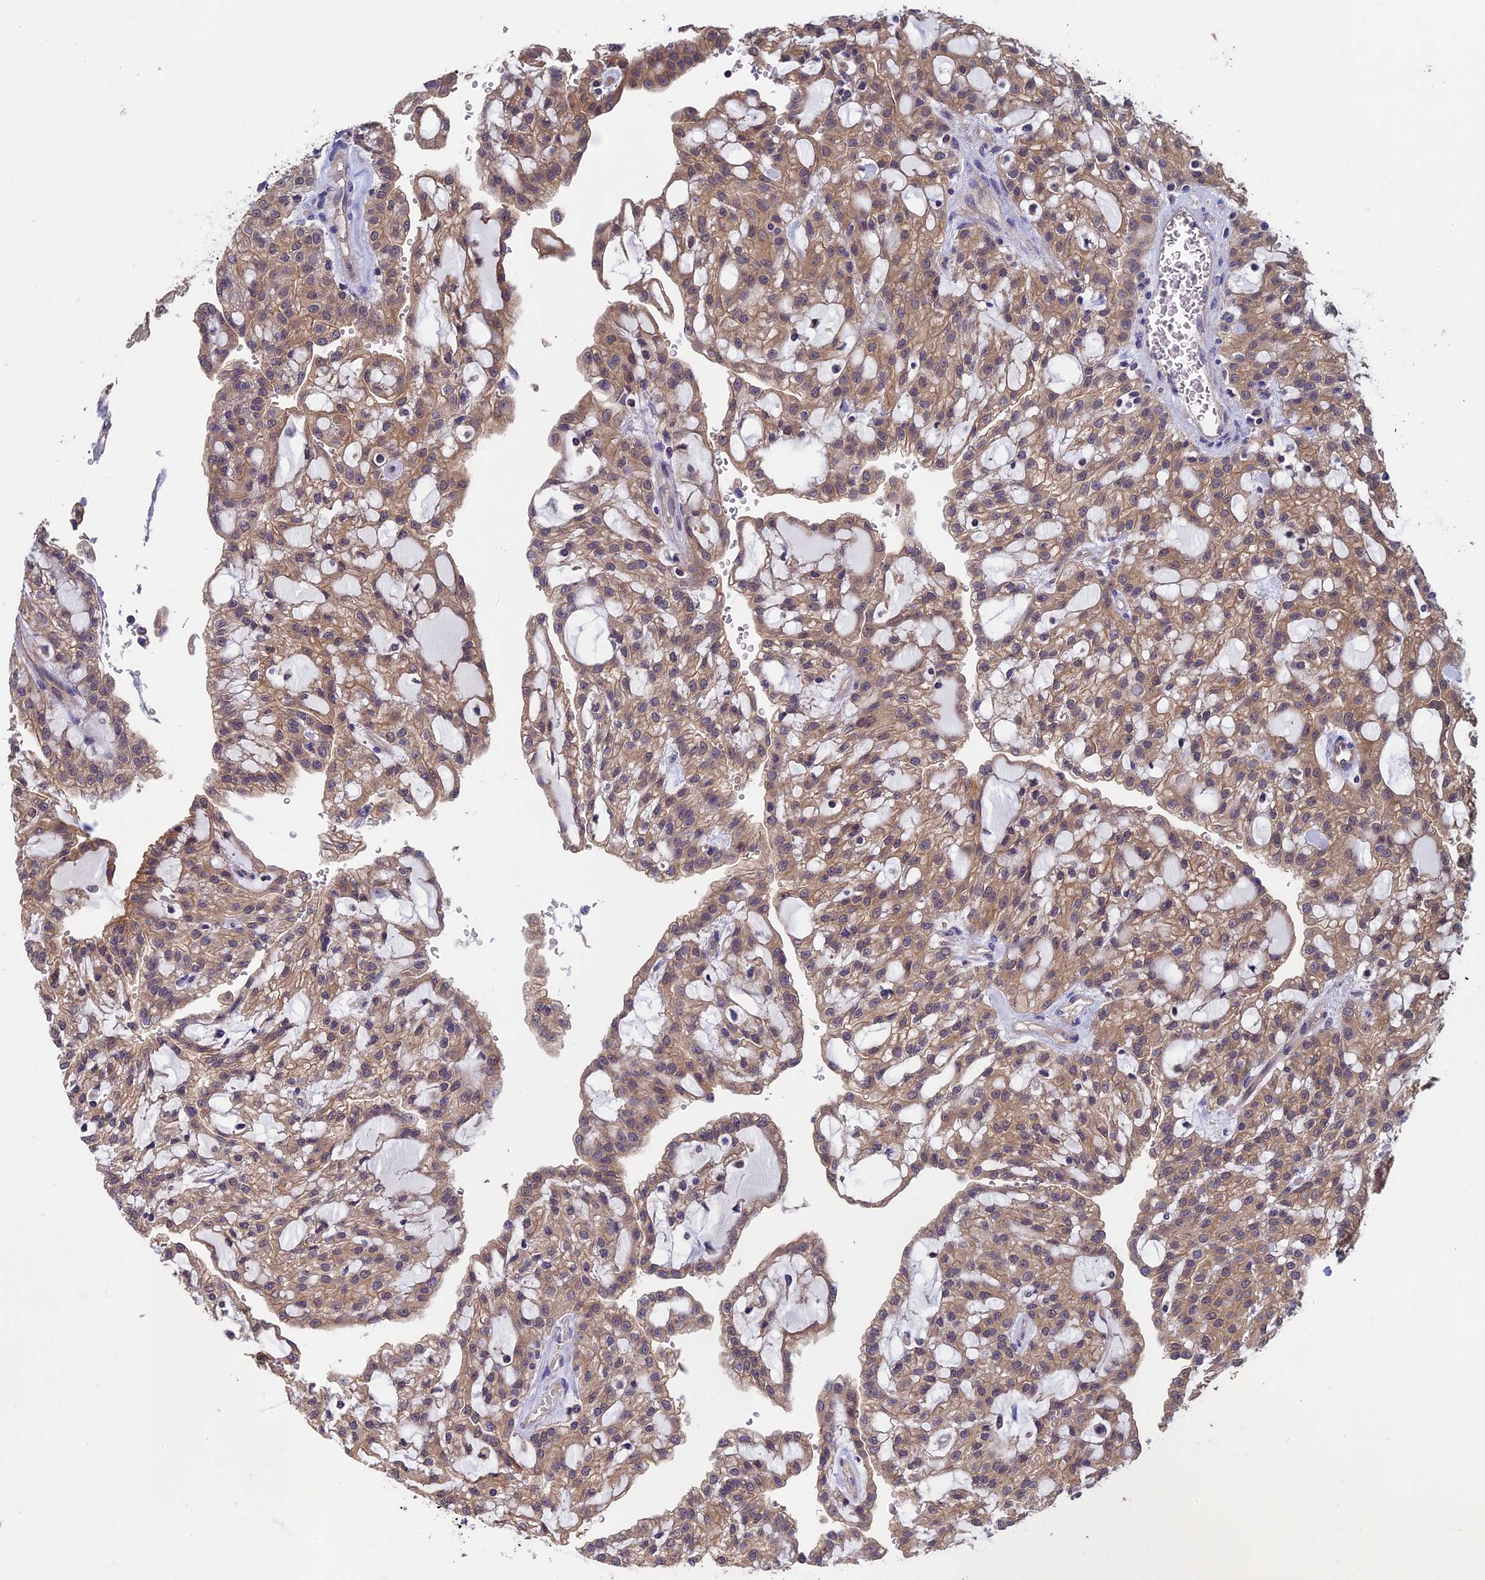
{"staining": {"intensity": "moderate", "quantity": ">75%", "location": "cytoplasmic/membranous"}, "tissue": "renal cancer", "cell_type": "Tumor cells", "image_type": "cancer", "snomed": [{"axis": "morphology", "description": "Adenocarcinoma, NOS"}, {"axis": "topography", "description": "Kidney"}], "caption": "Renal adenocarcinoma stained with immunohistochemistry (IHC) displays moderate cytoplasmic/membranous positivity in about >75% of tumor cells.", "gene": "LCMT1", "patient": {"sex": "male", "age": 63}}